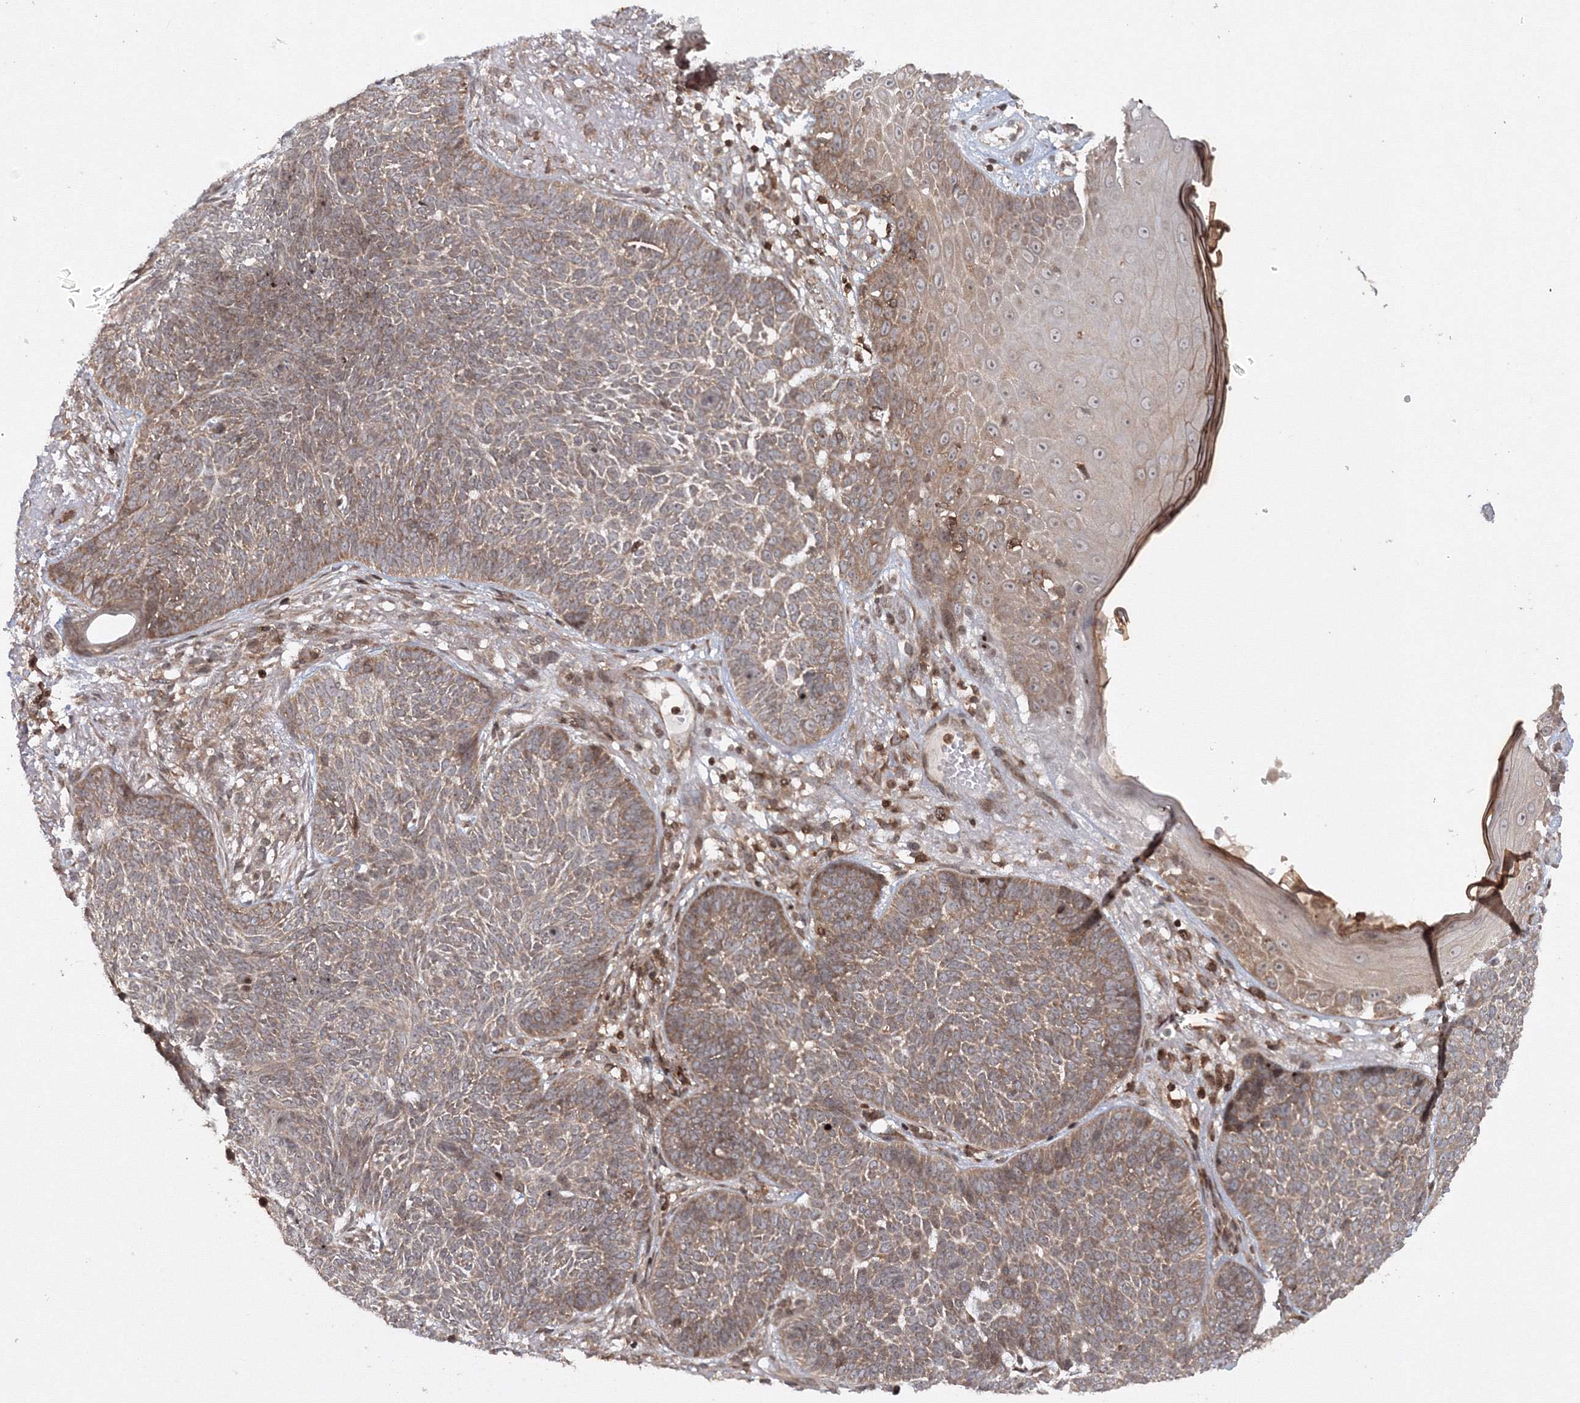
{"staining": {"intensity": "moderate", "quantity": ">75%", "location": "cytoplasmic/membranous"}, "tissue": "skin cancer", "cell_type": "Tumor cells", "image_type": "cancer", "snomed": [{"axis": "morphology", "description": "Normal tissue, NOS"}, {"axis": "morphology", "description": "Basal cell carcinoma"}, {"axis": "topography", "description": "Skin"}], "caption": "This is a histology image of immunohistochemistry staining of skin basal cell carcinoma, which shows moderate staining in the cytoplasmic/membranous of tumor cells.", "gene": "MKRN2", "patient": {"sex": "male", "age": 64}}